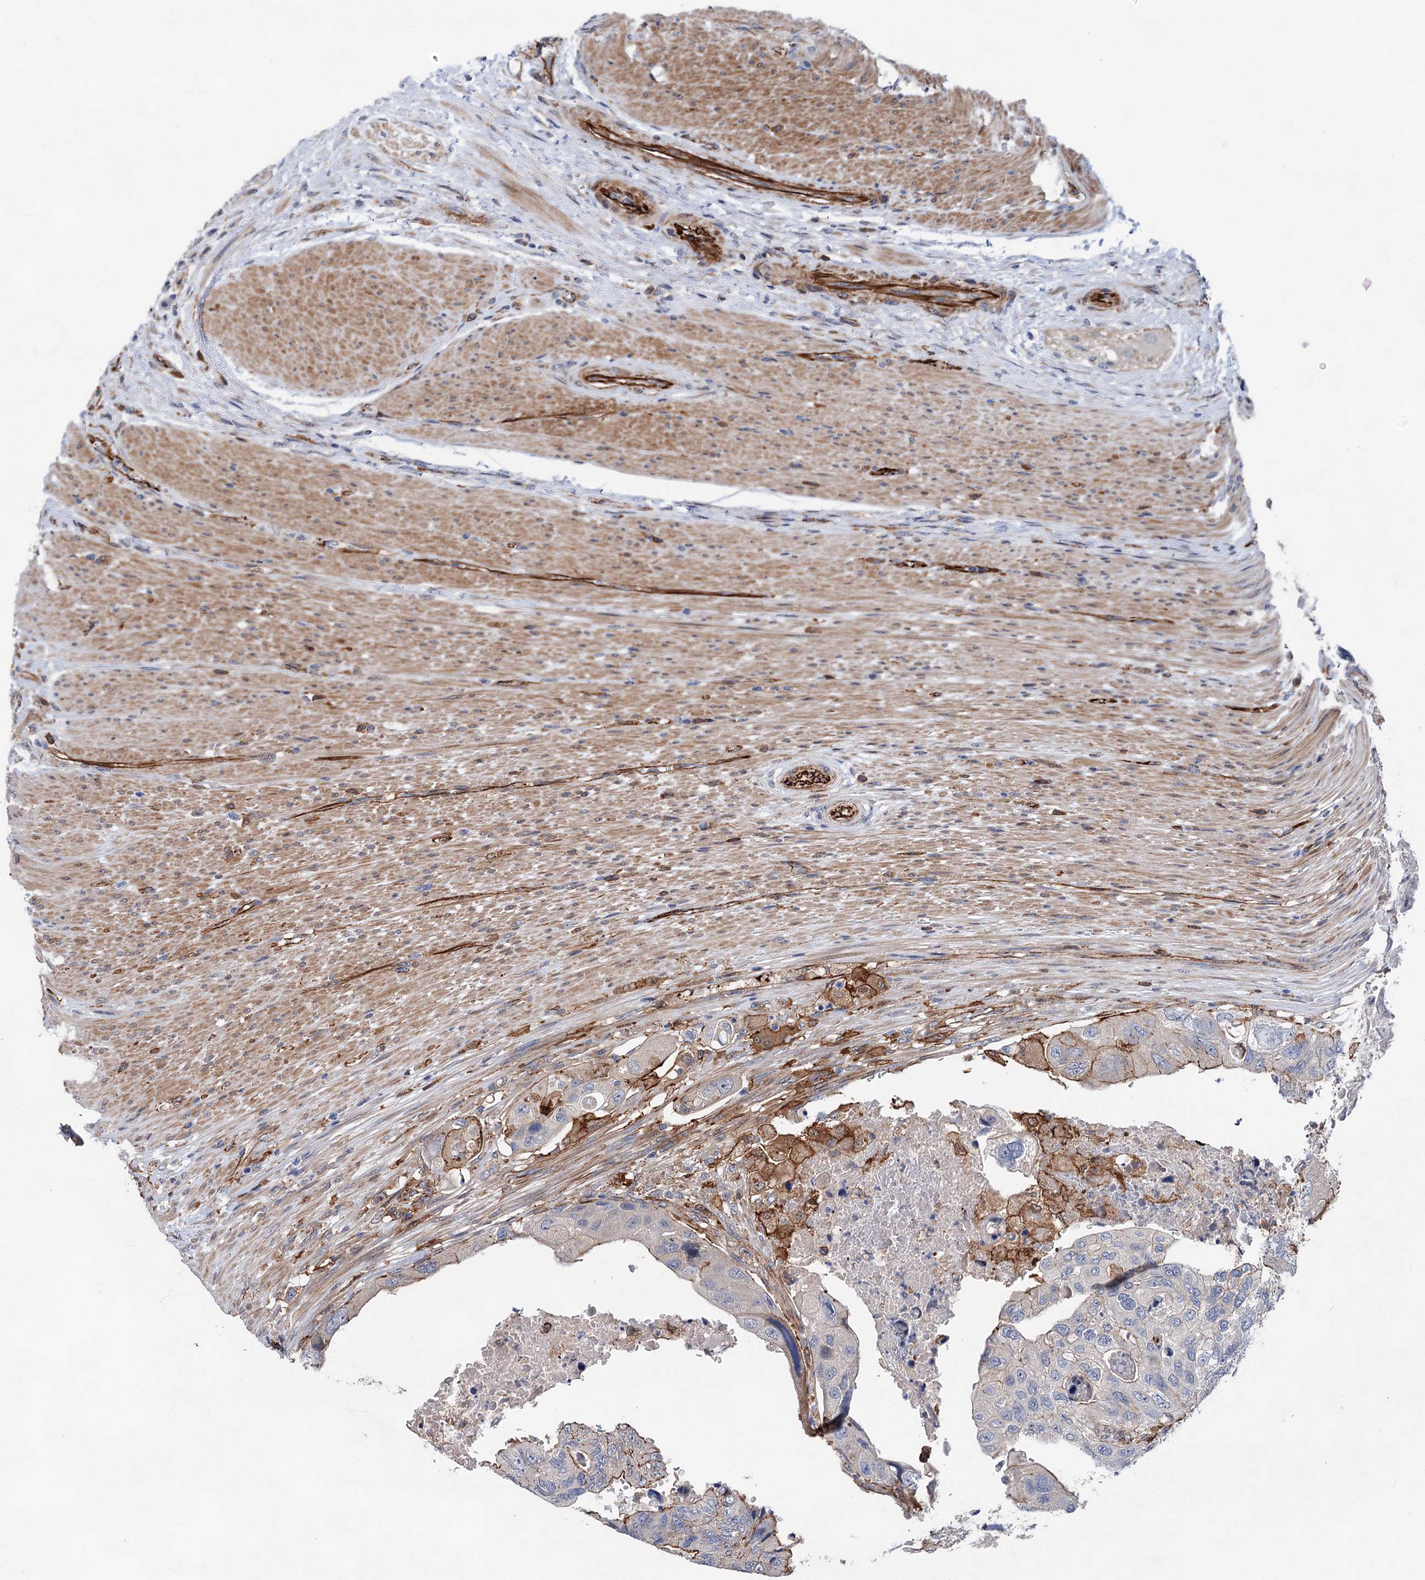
{"staining": {"intensity": "moderate", "quantity": "<25%", "location": "cytoplasmic/membranous"}, "tissue": "colorectal cancer", "cell_type": "Tumor cells", "image_type": "cancer", "snomed": [{"axis": "morphology", "description": "Adenocarcinoma, NOS"}, {"axis": "topography", "description": "Rectum"}], "caption": "High-magnification brightfield microscopy of colorectal cancer stained with DAB (brown) and counterstained with hematoxylin (blue). tumor cells exhibit moderate cytoplasmic/membranous staining is seen in approximately<25% of cells.", "gene": "TMTC3", "patient": {"sex": "male", "age": 63}}